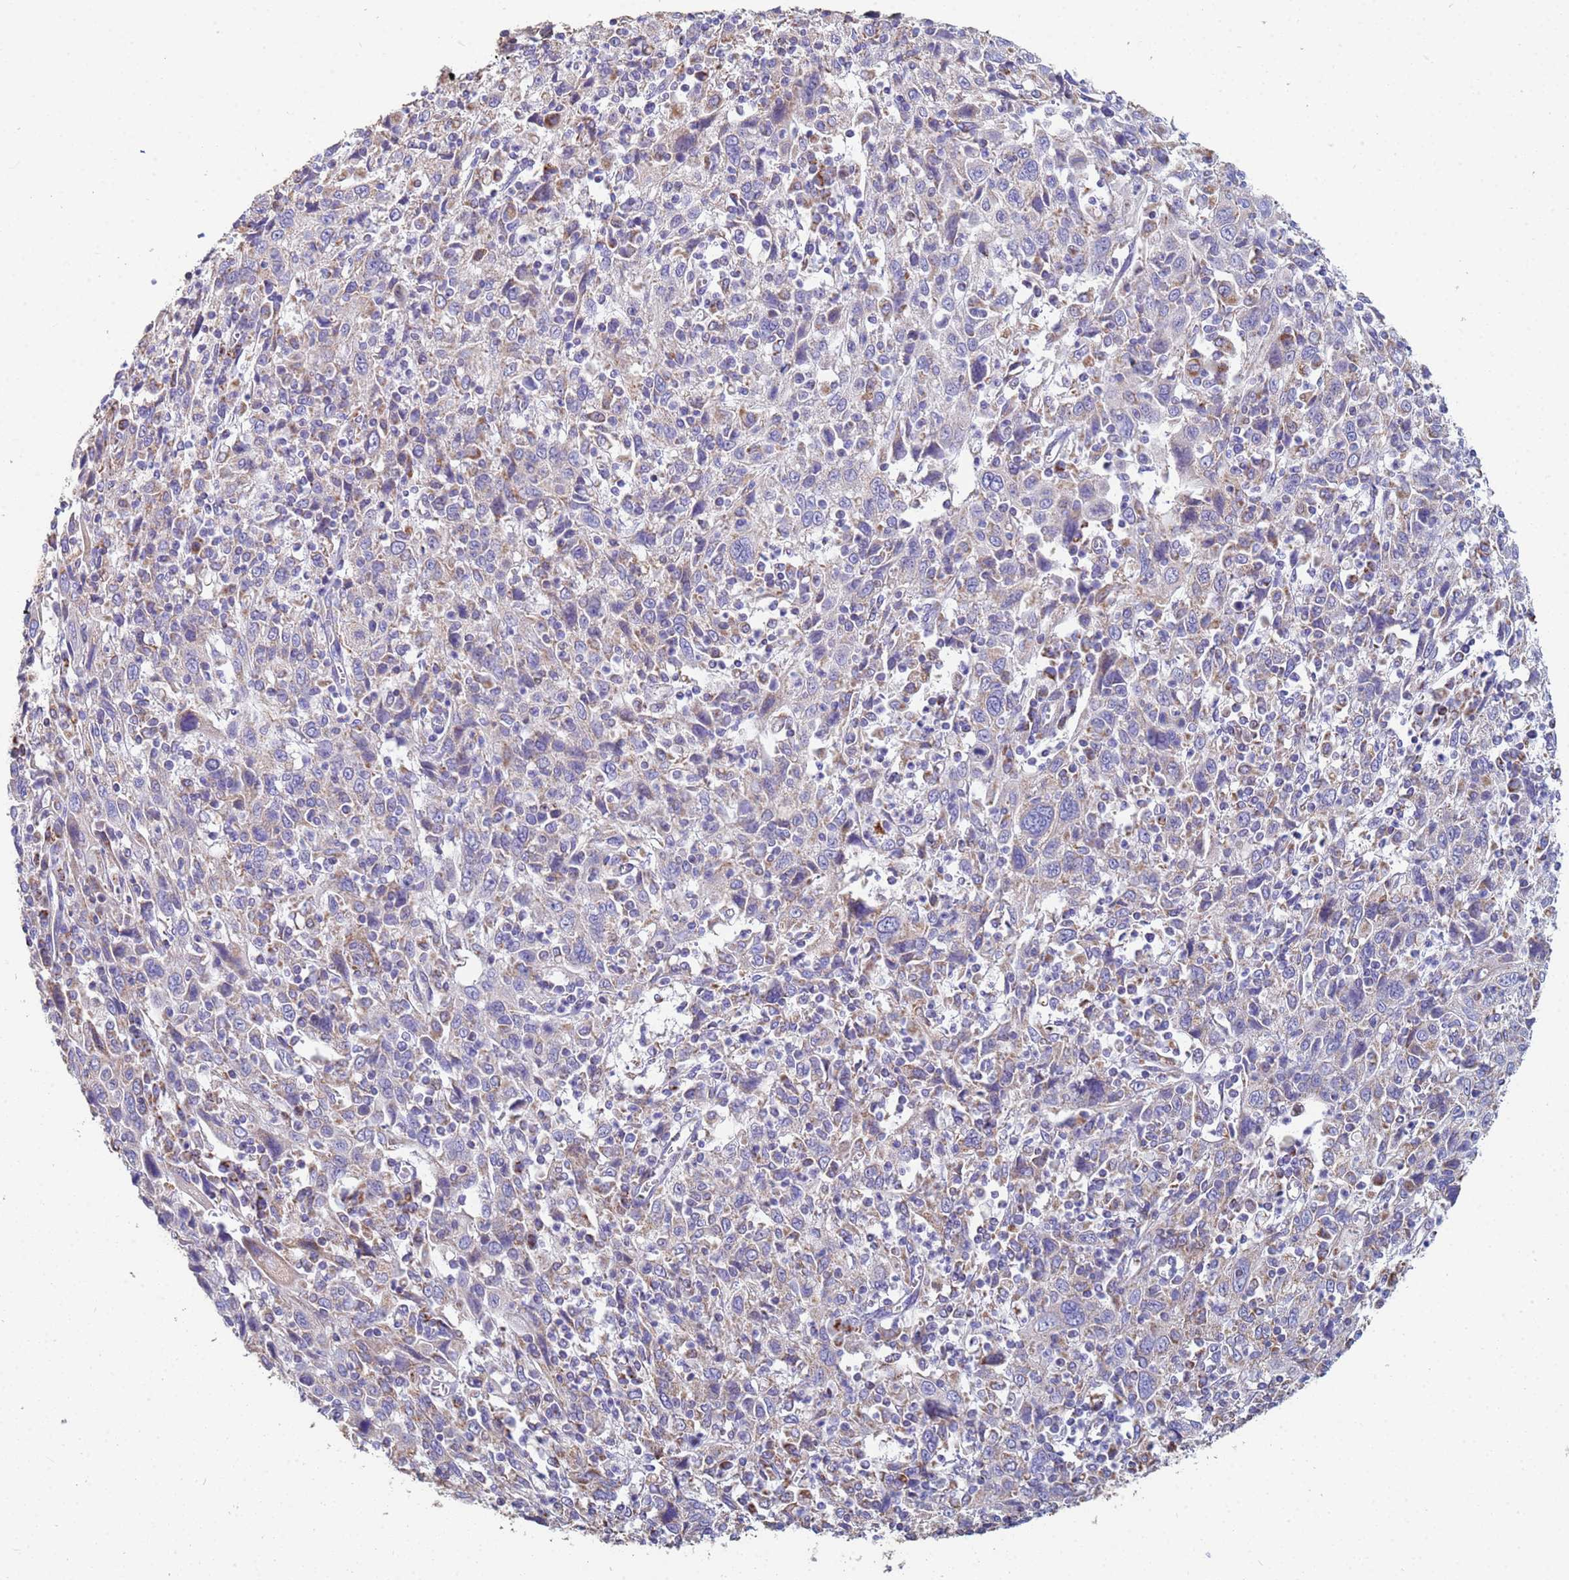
{"staining": {"intensity": "negative", "quantity": "none", "location": "none"}, "tissue": "cervical cancer", "cell_type": "Tumor cells", "image_type": "cancer", "snomed": [{"axis": "morphology", "description": "Squamous cell carcinoma, NOS"}, {"axis": "topography", "description": "Cervix"}], "caption": "DAB (3,3'-diaminobenzidine) immunohistochemical staining of human cervical cancer (squamous cell carcinoma) displays no significant expression in tumor cells.", "gene": "UQCRH", "patient": {"sex": "female", "age": 46}}